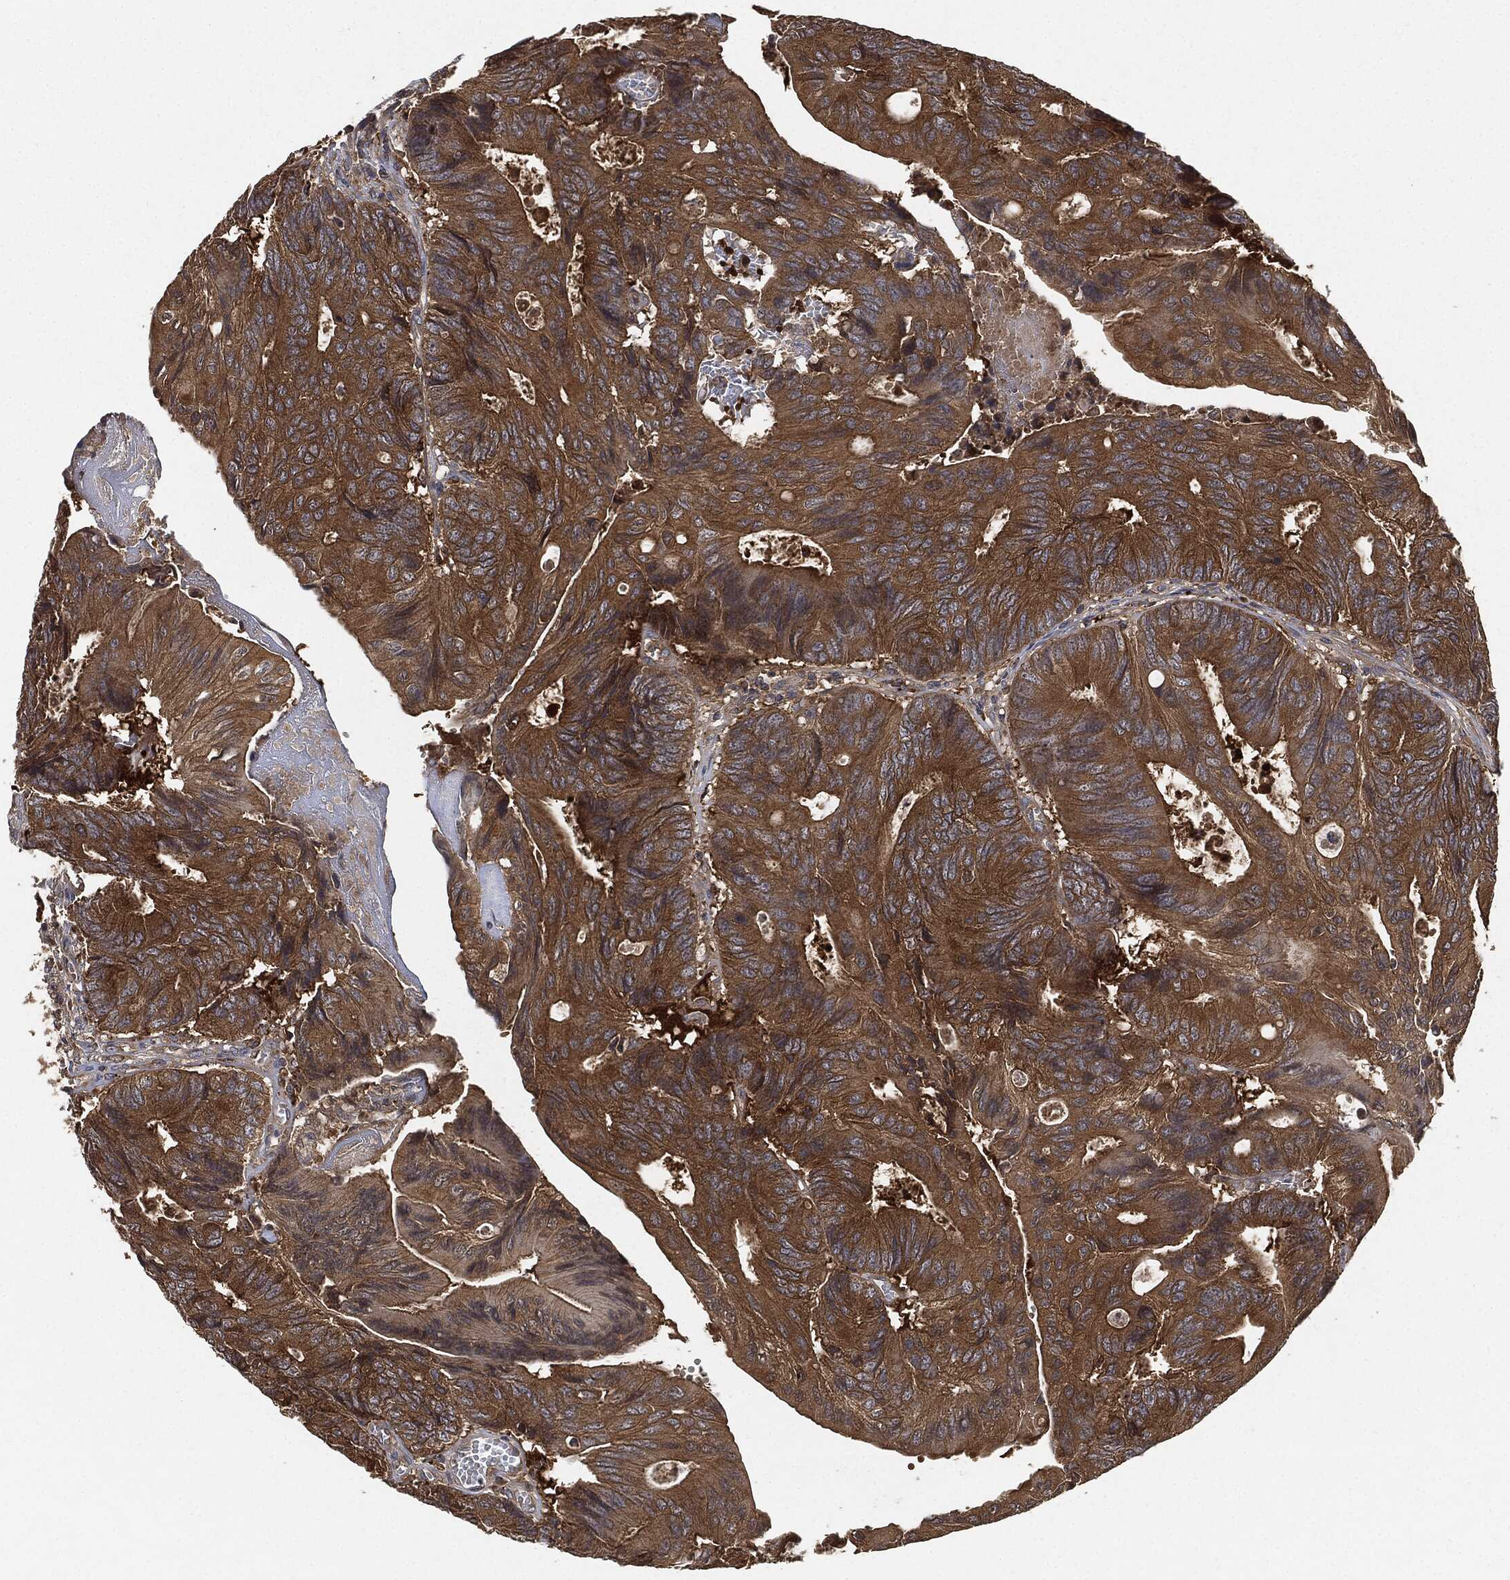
{"staining": {"intensity": "strong", "quantity": ">75%", "location": "cytoplasmic/membranous"}, "tissue": "colorectal cancer", "cell_type": "Tumor cells", "image_type": "cancer", "snomed": [{"axis": "morphology", "description": "Normal tissue, NOS"}, {"axis": "morphology", "description": "Adenocarcinoma, NOS"}, {"axis": "topography", "description": "Colon"}], "caption": "This image exhibits immunohistochemistry (IHC) staining of human colorectal cancer (adenocarcinoma), with high strong cytoplasmic/membranous staining in about >75% of tumor cells.", "gene": "BRAF", "patient": {"sex": "male", "age": 65}}